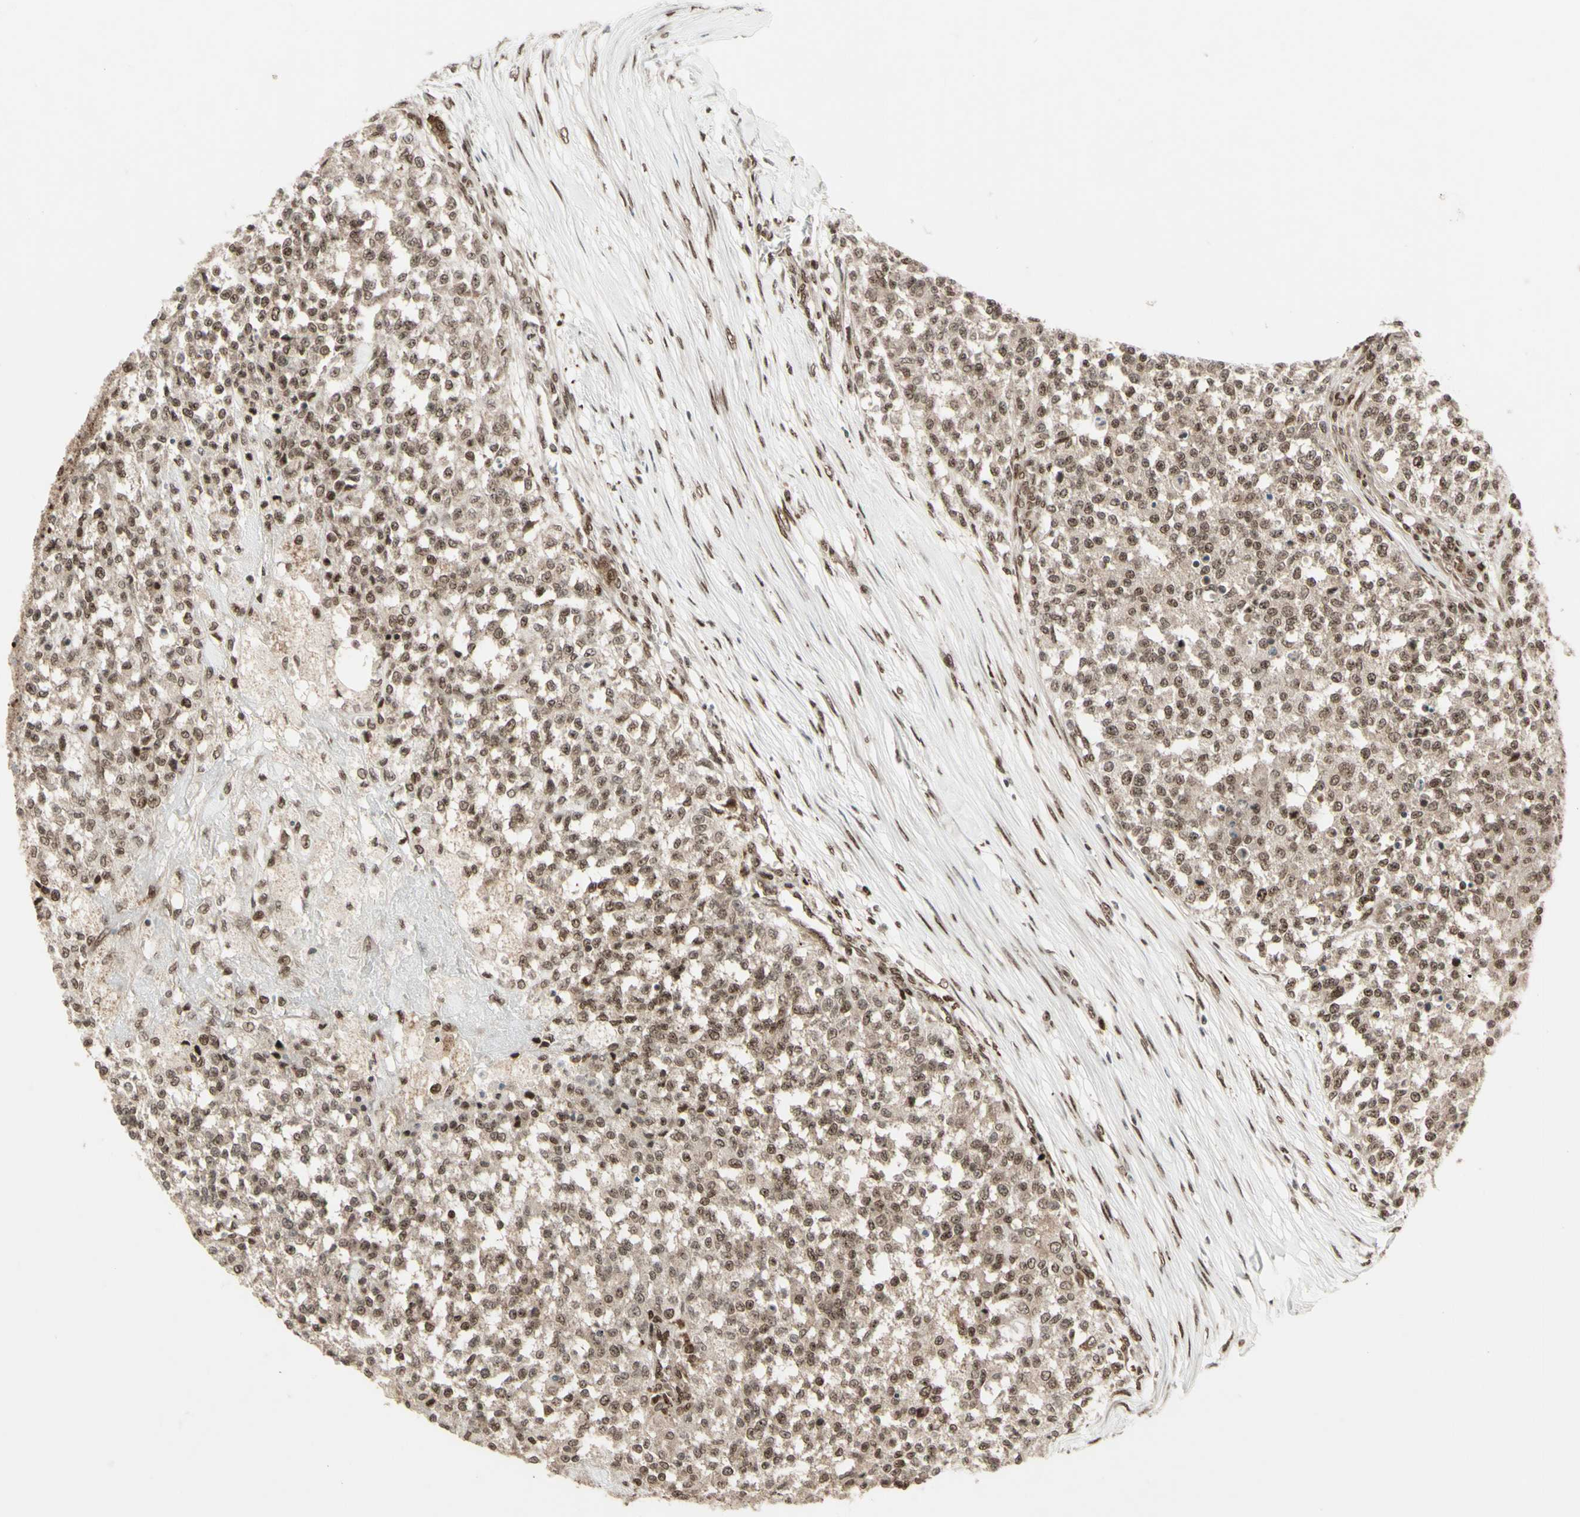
{"staining": {"intensity": "moderate", "quantity": ">75%", "location": "cytoplasmic/membranous,nuclear"}, "tissue": "testis cancer", "cell_type": "Tumor cells", "image_type": "cancer", "snomed": [{"axis": "morphology", "description": "Seminoma, NOS"}, {"axis": "topography", "description": "Testis"}], "caption": "Testis cancer stained for a protein (brown) reveals moderate cytoplasmic/membranous and nuclear positive positivity in about >75% of tumor cells.", "gene": "CBX1", "patient": {"sex": "male", "age": 59}}